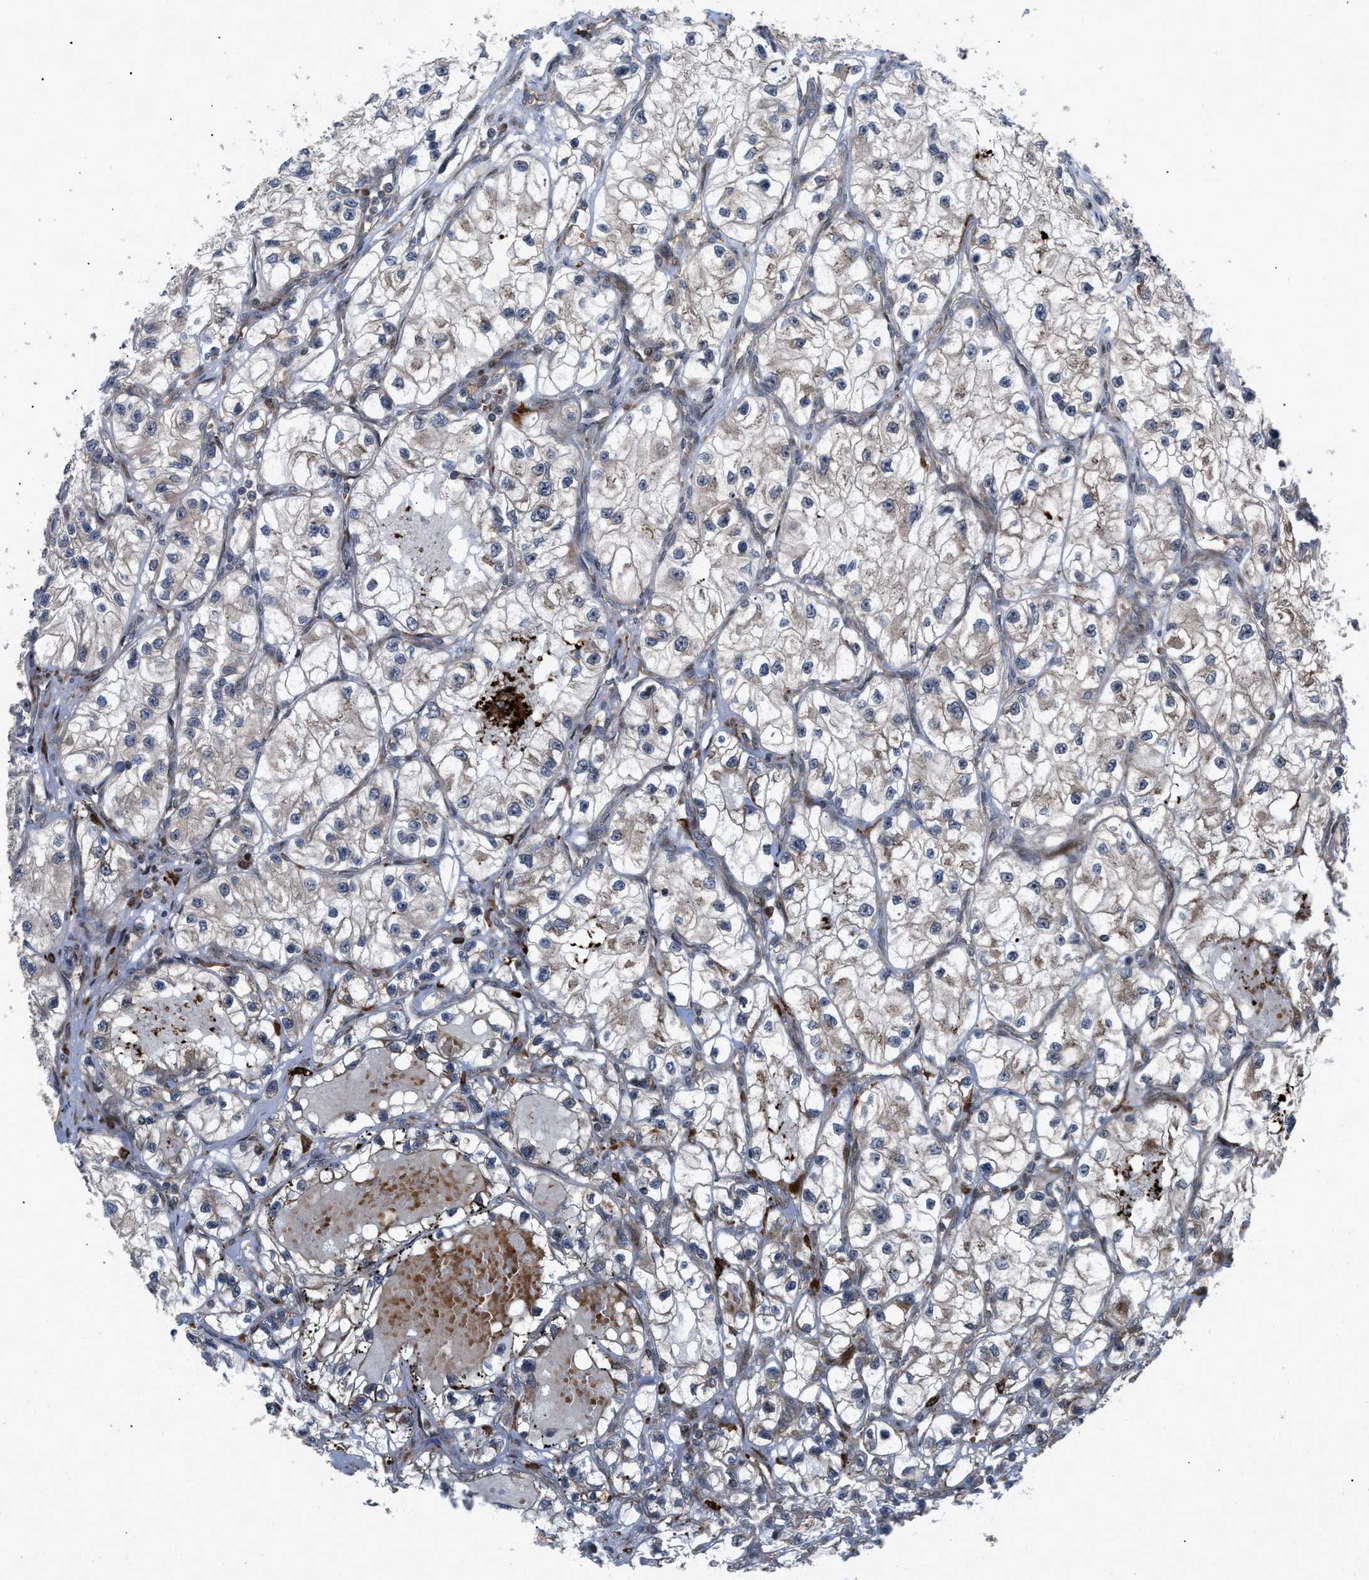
{"staining": {"intensity": "weak", "quantity": "<25%", "location": "cytoplasmic/membranous"}, "tissue": "renal cancer", "cell_type": "Tumor cells", "image_type": "cancer", "snomed": [{"axis": "morphology", "description": "Adenocarcinoma, NOS"}, {"axis": "topography", "description": "Kidney"}], "caption": "Immunohistochemistry of human renal cancer (adenocarcinoma) displays no staining in tumor cells. (Brightfield microscopy of DAB (3,3'-diaminobenzidine) immunohistochemistry at high magnification).", "gene": "AP3M2", "patient": {"sex": "female", "age": 57}}